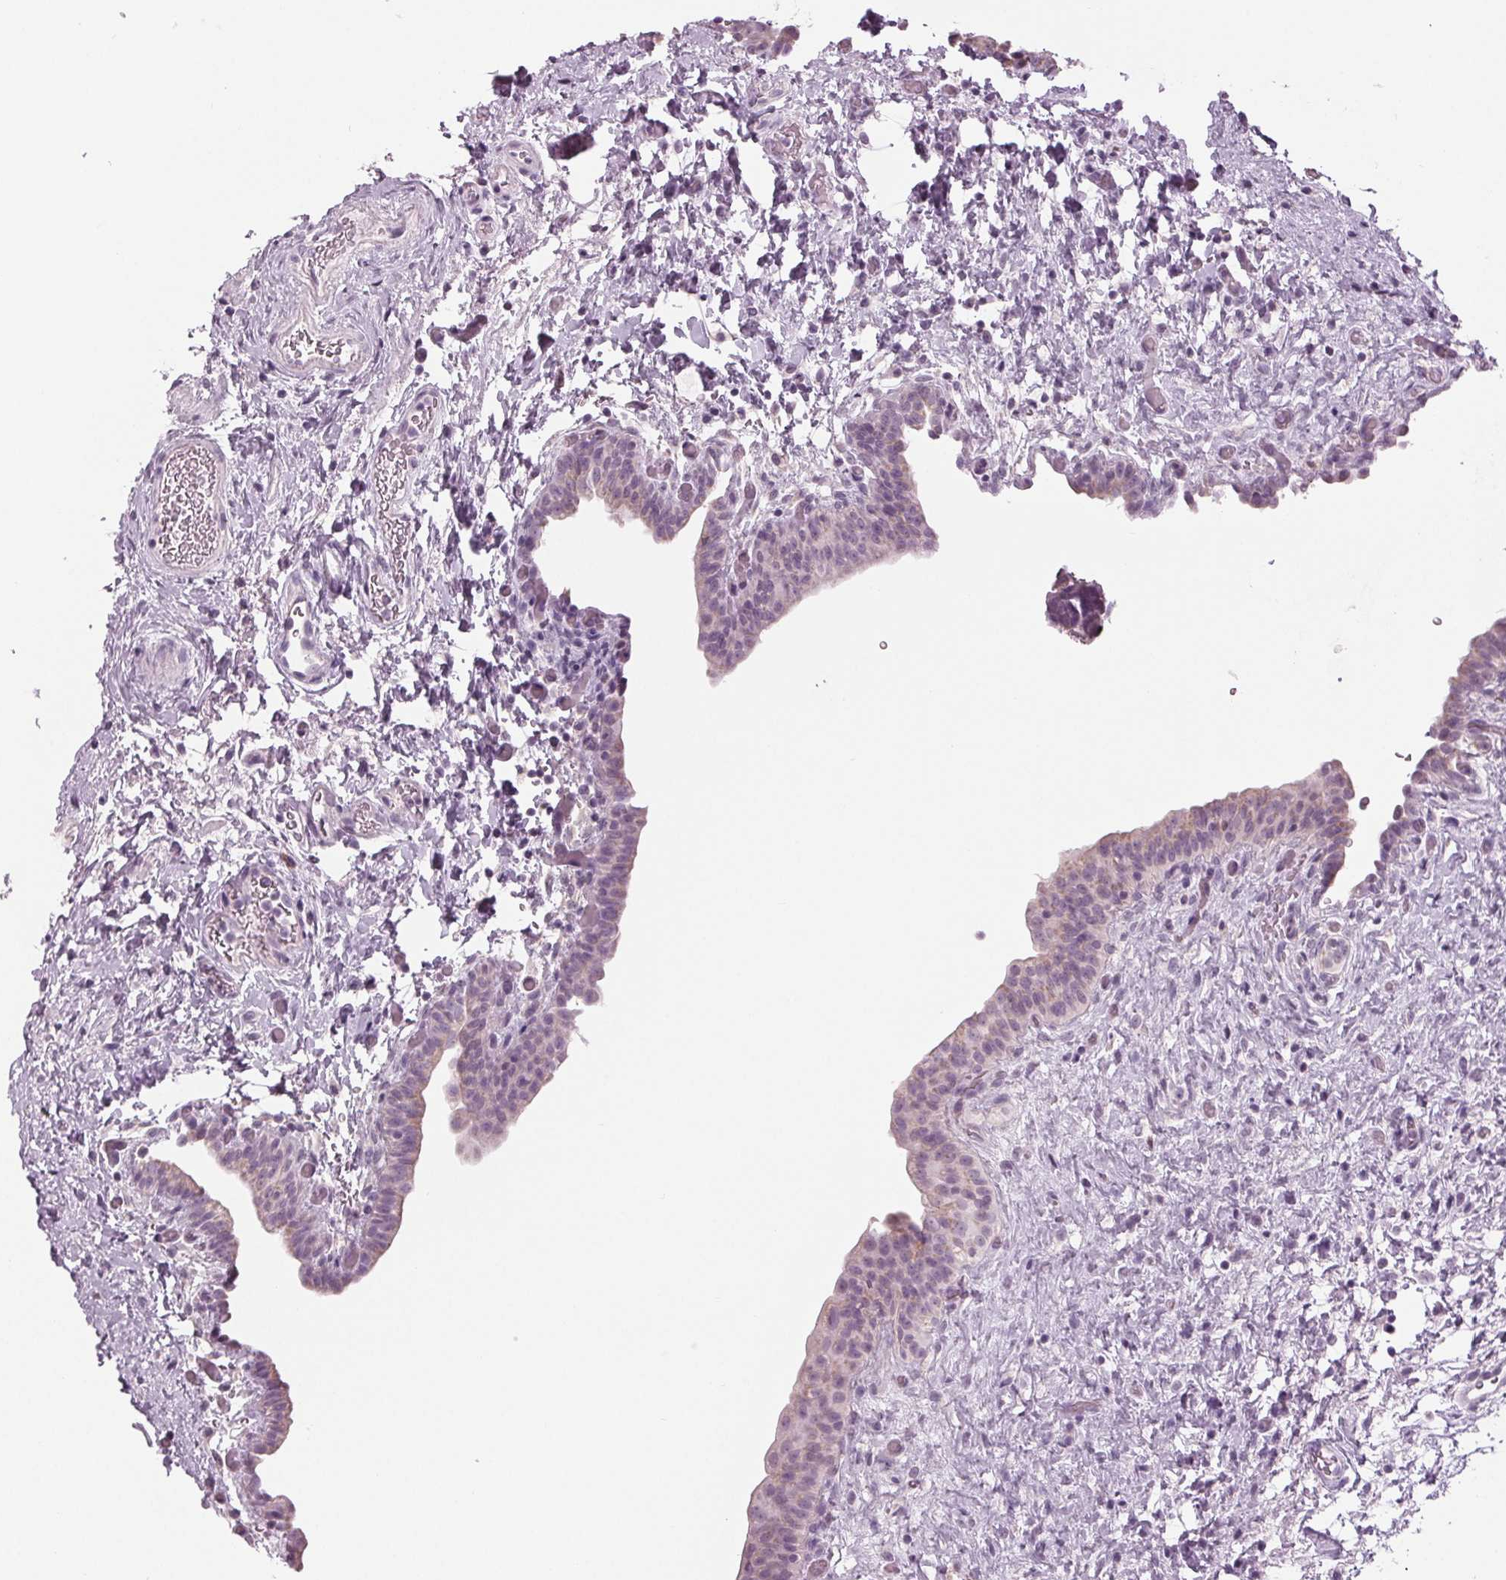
{"staining": {"intensity": "negative", "quantity": "none", "location": "none"}, "tissue": "urinary bladder", "cell_type": "Urothelial cells", "image_type": "normal", "snomed": [{"axis": "morphology", "description": "Normal tissue, NOS"}, {"axis": "topography", "description": "Urinary bladder"}], "caption": "This photomicrograph is of normal urinary bladder stained with immunohistochemistry (IHC) to label a protein in brown with the nuclei are counter-stained blue. There is no expression in urothelial cells. Nuclei are stained in blue.", "gene": "SAMD4A", "patient": {"sex": "male", "age": 69}}